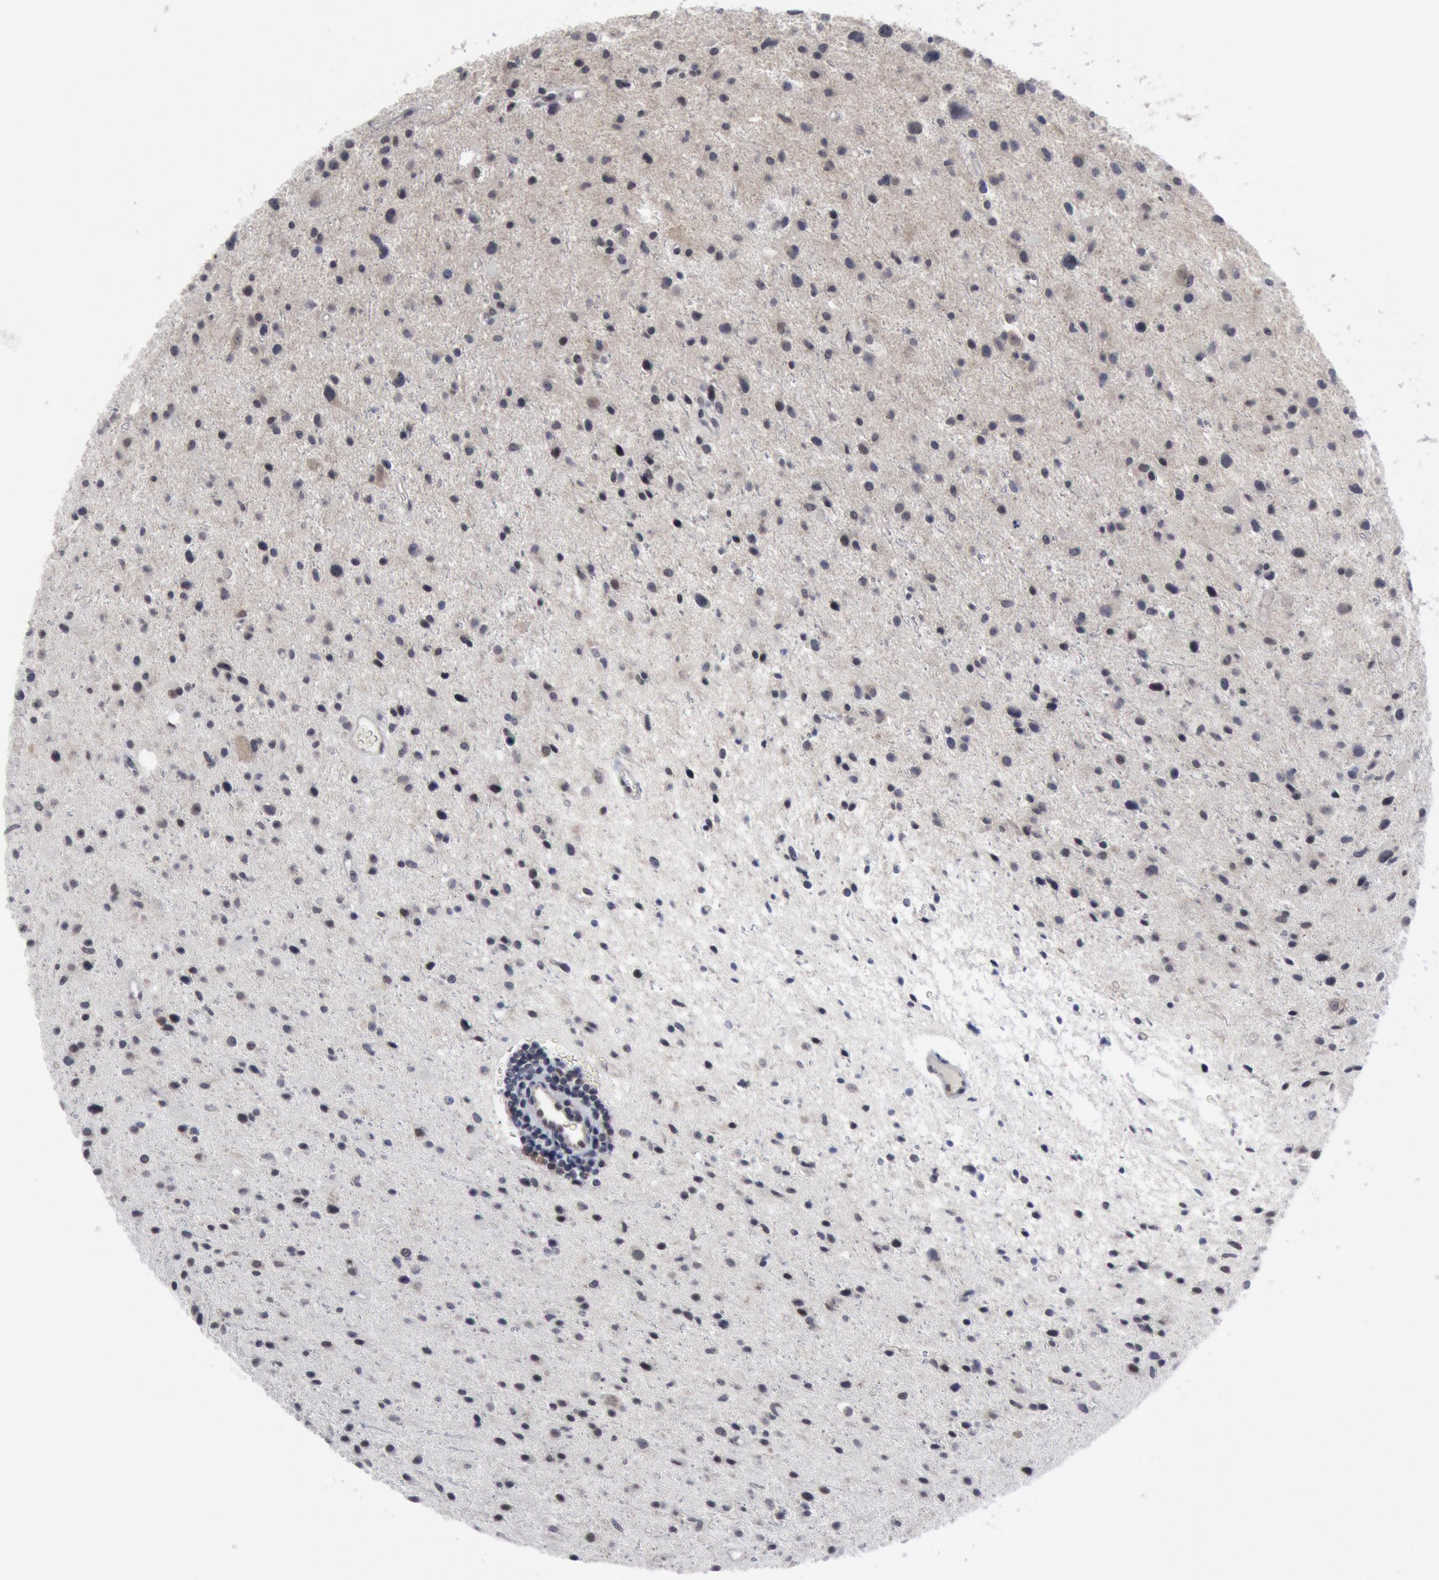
{"staining": {"intensity": "negative", "quantity": "none", "location": "none"}, "tissue": "glioma", "cell_type": "Tumor cells", "image_type": "cancer", "snomed": [{"axis": "morphology", "description": "Glioma, malignant, Low grade"}, {"axis": "topography", "description": "Brain"}], "caption": "Glioma was stained to show a protein in brown. There is no significant staining in tumor cells.", "gene": "FOXO1", "patient": {"sex": "female", "age": 46}}